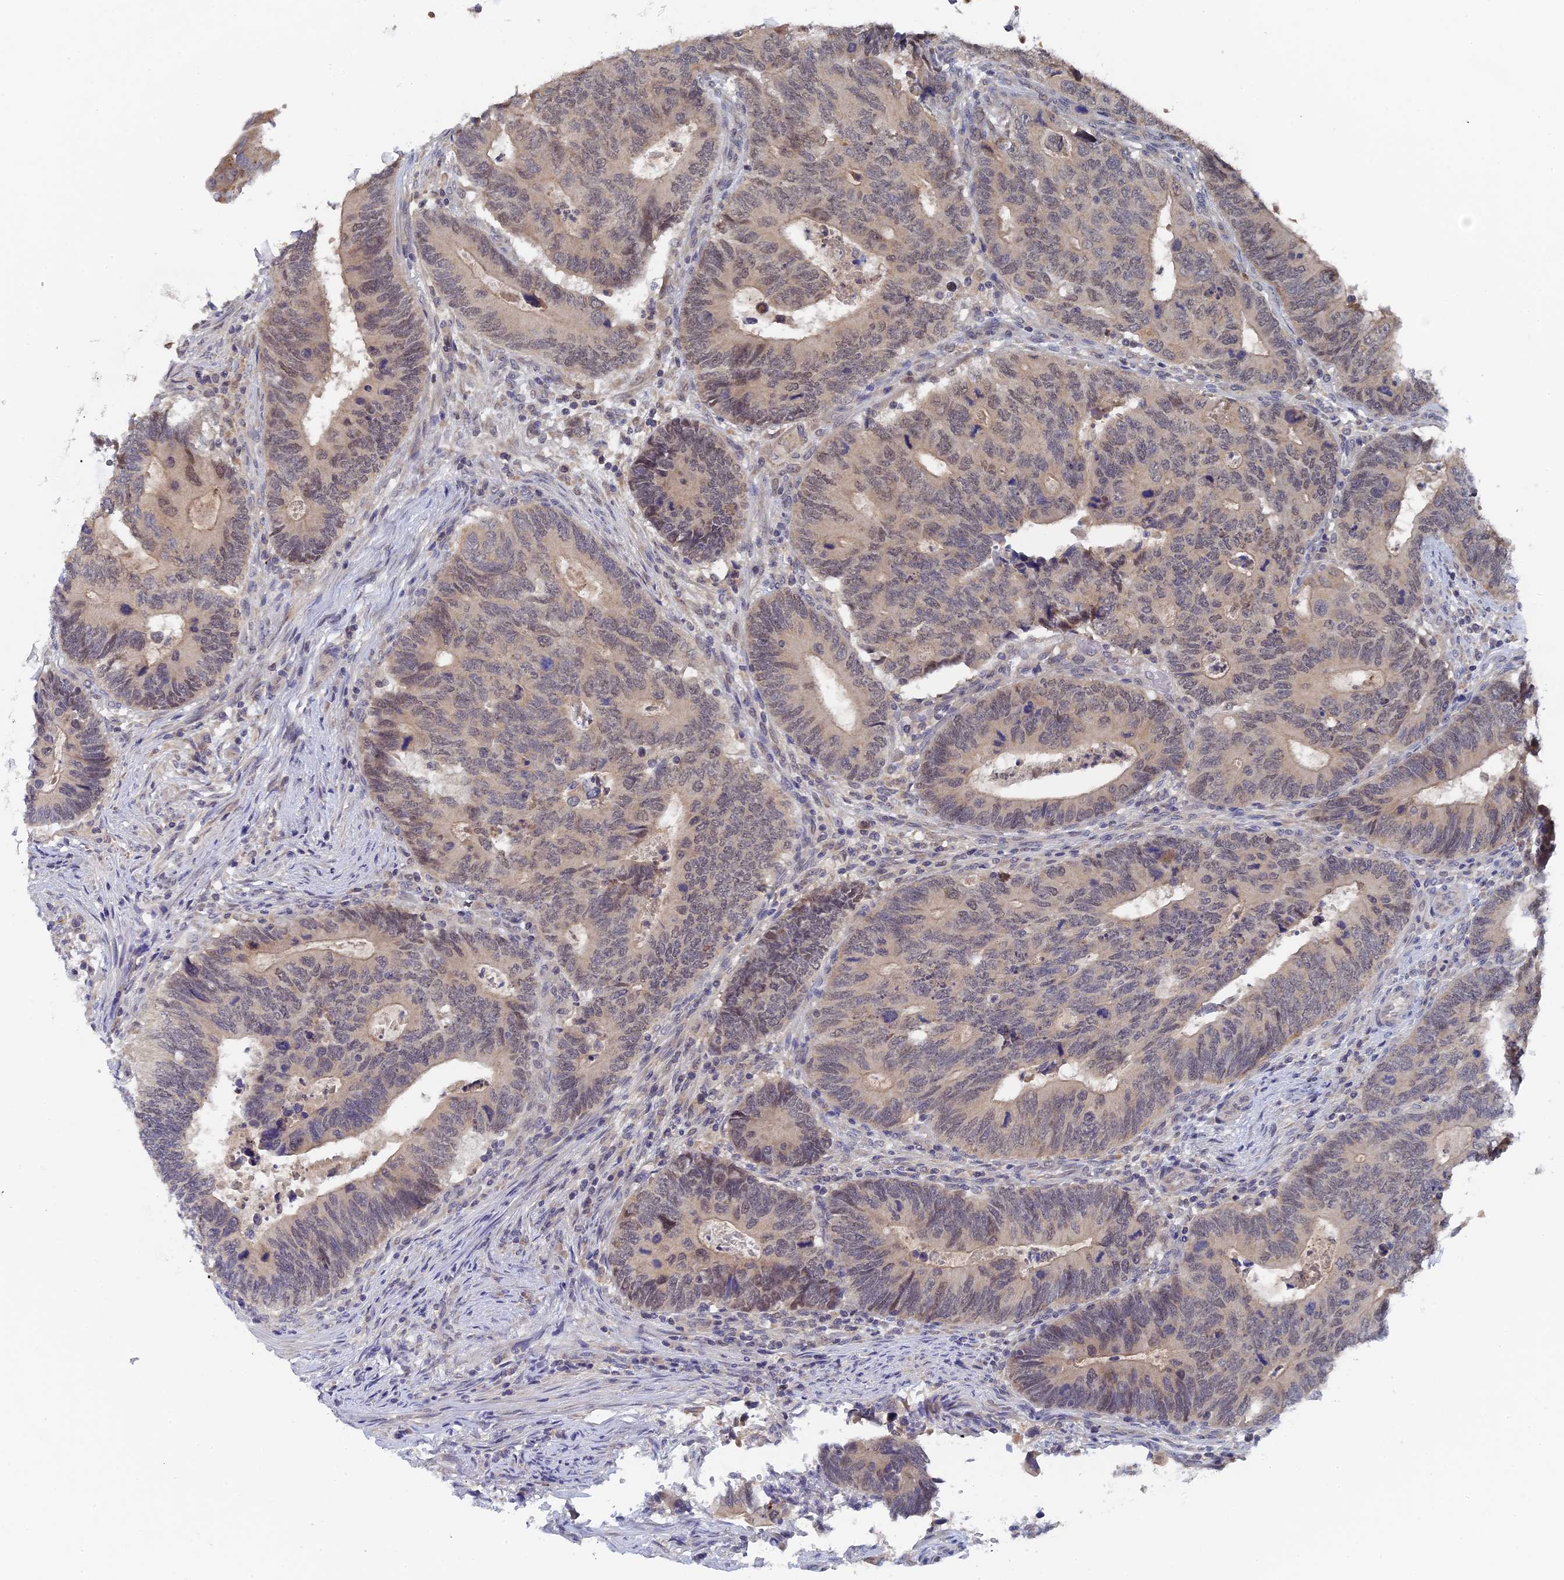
{"staining": {"intensity": "weak", "quantity": "<25%", "location": "nuclear"}, "tissue": "colorectal cancer", "cell_type": "Tumor cells", "image_type": "cancer", "snomed": [{"axis": "morphology", "description": "Adenocarcinoma, NOS"}, {"axis": "topography", "description": "Colon"}], "caption": "IHC of adenocarcinoma (colorectal) exhibits no positivity in tumor cells. (Stains: DAB immunohistochemistry (IHC) with hematoxylin counter stain, Microscopy: brightfield microscopy at high magnification).", "gene": "MIGA2", "patient": {"sex": "male", "age": 87}}